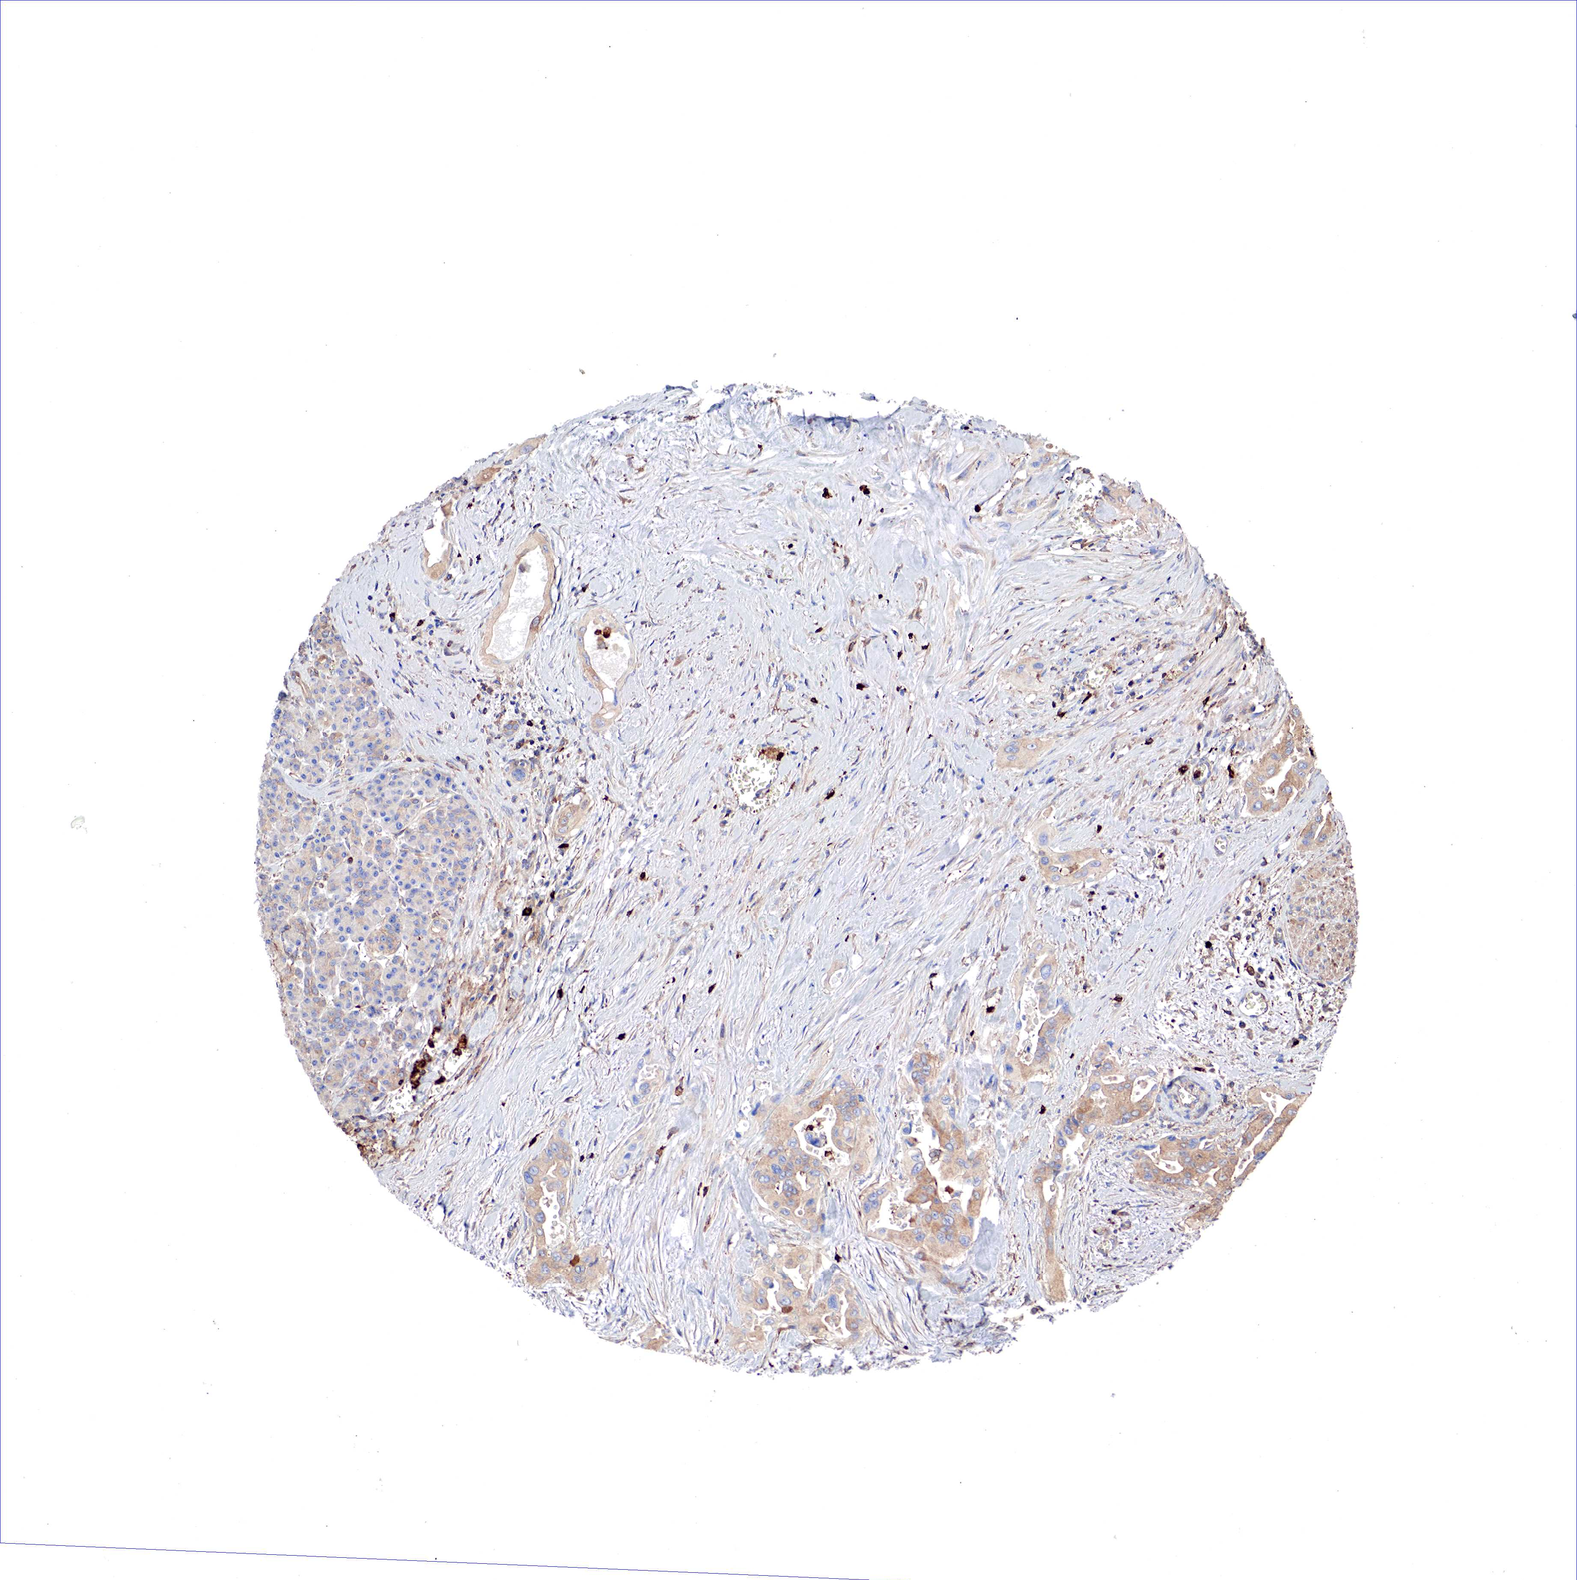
{"staining": {"intensity": "weak", "quantity": "25%-75%", "location": "cytoplasmic/membranous"}, "tissue": "pancreatic cancer", "cell_type": "Tumor cells", "image_type": "cancer", "snomed": [{"axis": "morphology", "description": "Adenocarcinoma, NOS"}, {"axis": "topography", "description": "Pancreas"}], "caption": "A histopathology image of pancreatic cancer stained for a protein exhibits weak cytoplasmic/membranous brown staining in tumor cells.", "gene": "G6PD", "patient": {"sex": "male", "age": 77}}